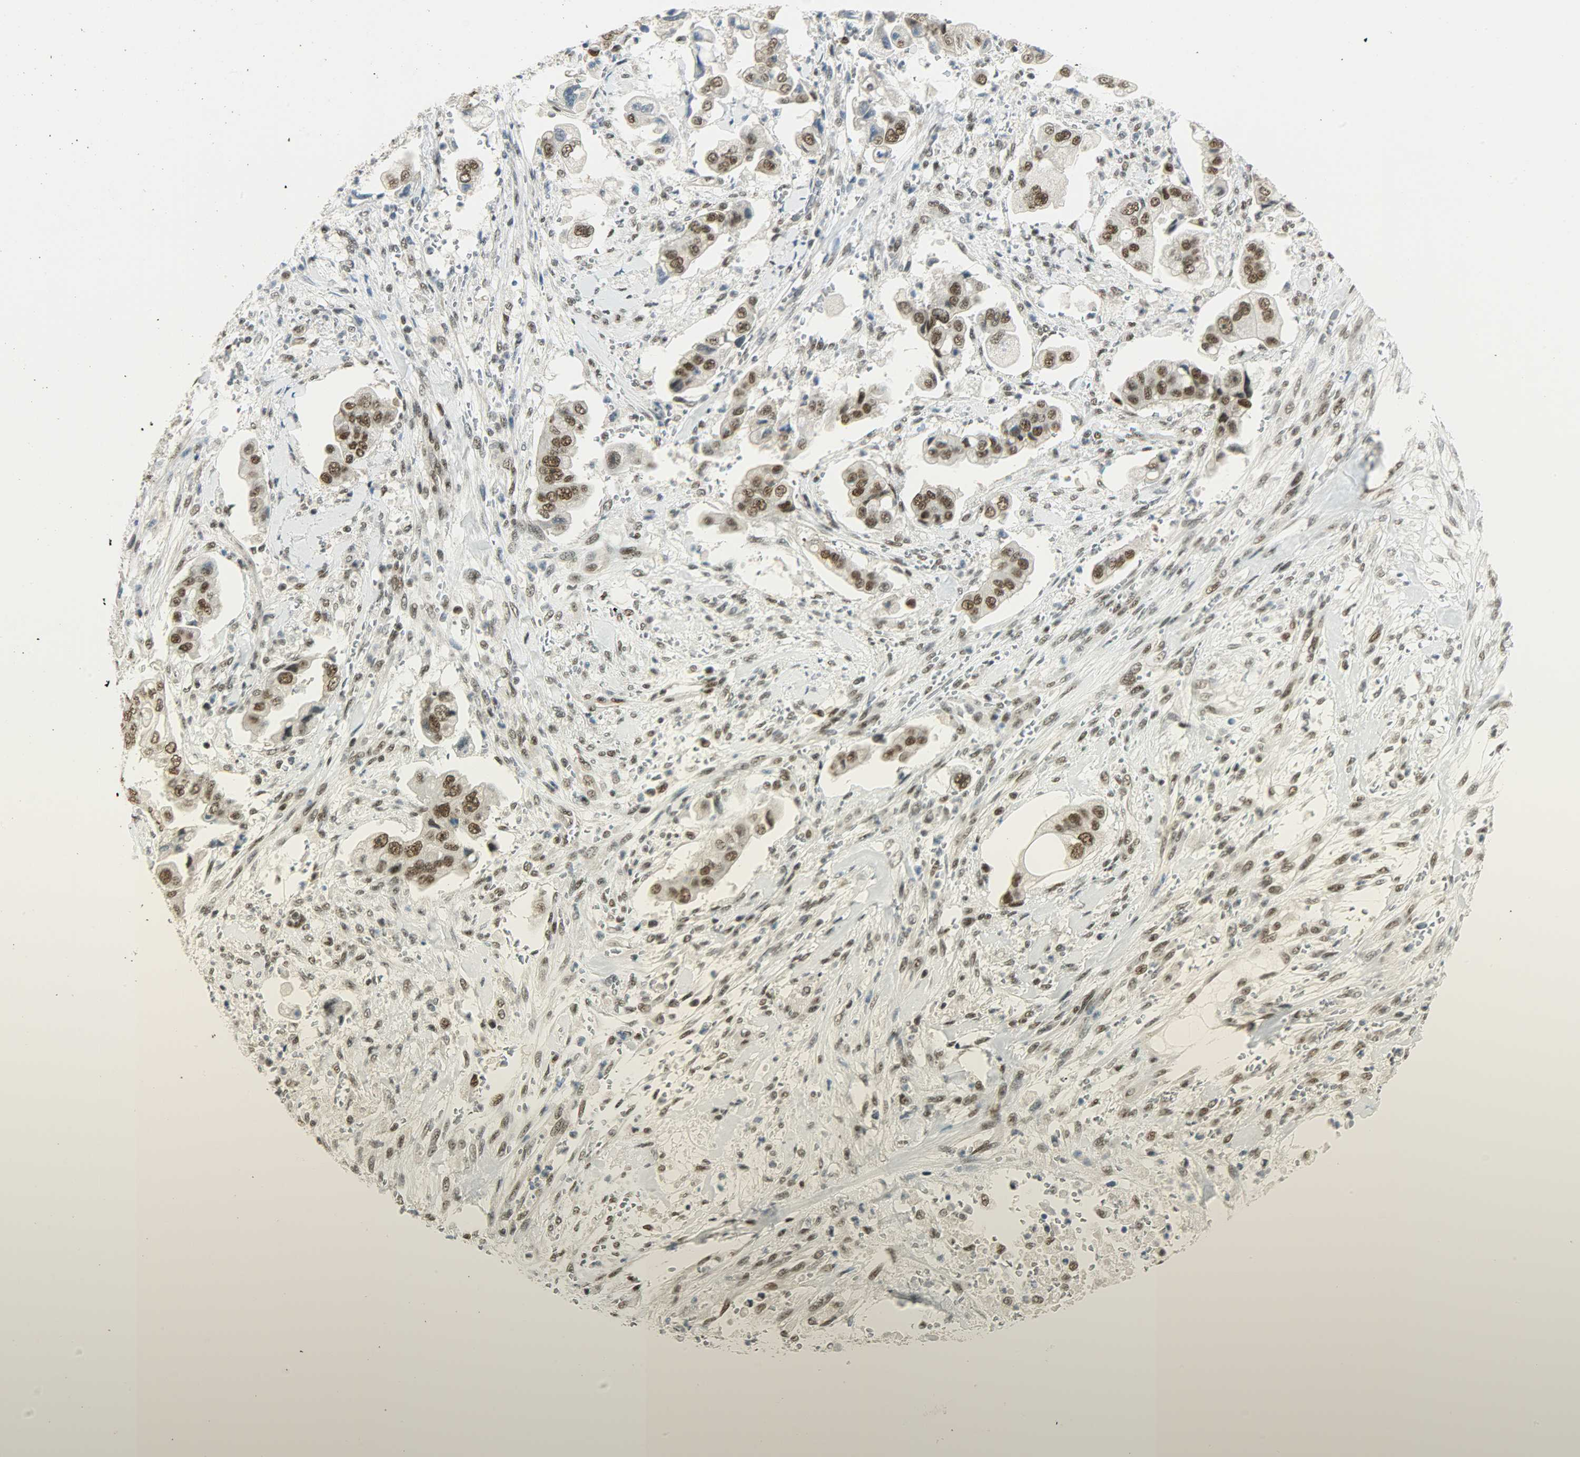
{"staining": {"intensity": "strong", "quantity": ">75%", "location": "nuclear"}, "tissue": "stomach cancer", "cell_type": "Tumor cells", "image_type": "cancer", "snomed": [{"axis": "morphology", "description": "Adenocarcinoma, NOS"}, {"axis": "topography", "description": "Stomach"}], "caption": "Immunohistochemistry (IHC) histopathology image of stomach cancer (adenocarcinoma) stained for a protein (brown), which shows high levels of strong nuclear staining in about >75% of tumor cells.", "gene": "SUGP1", "patient": {"sex": "male", "age": 62}}